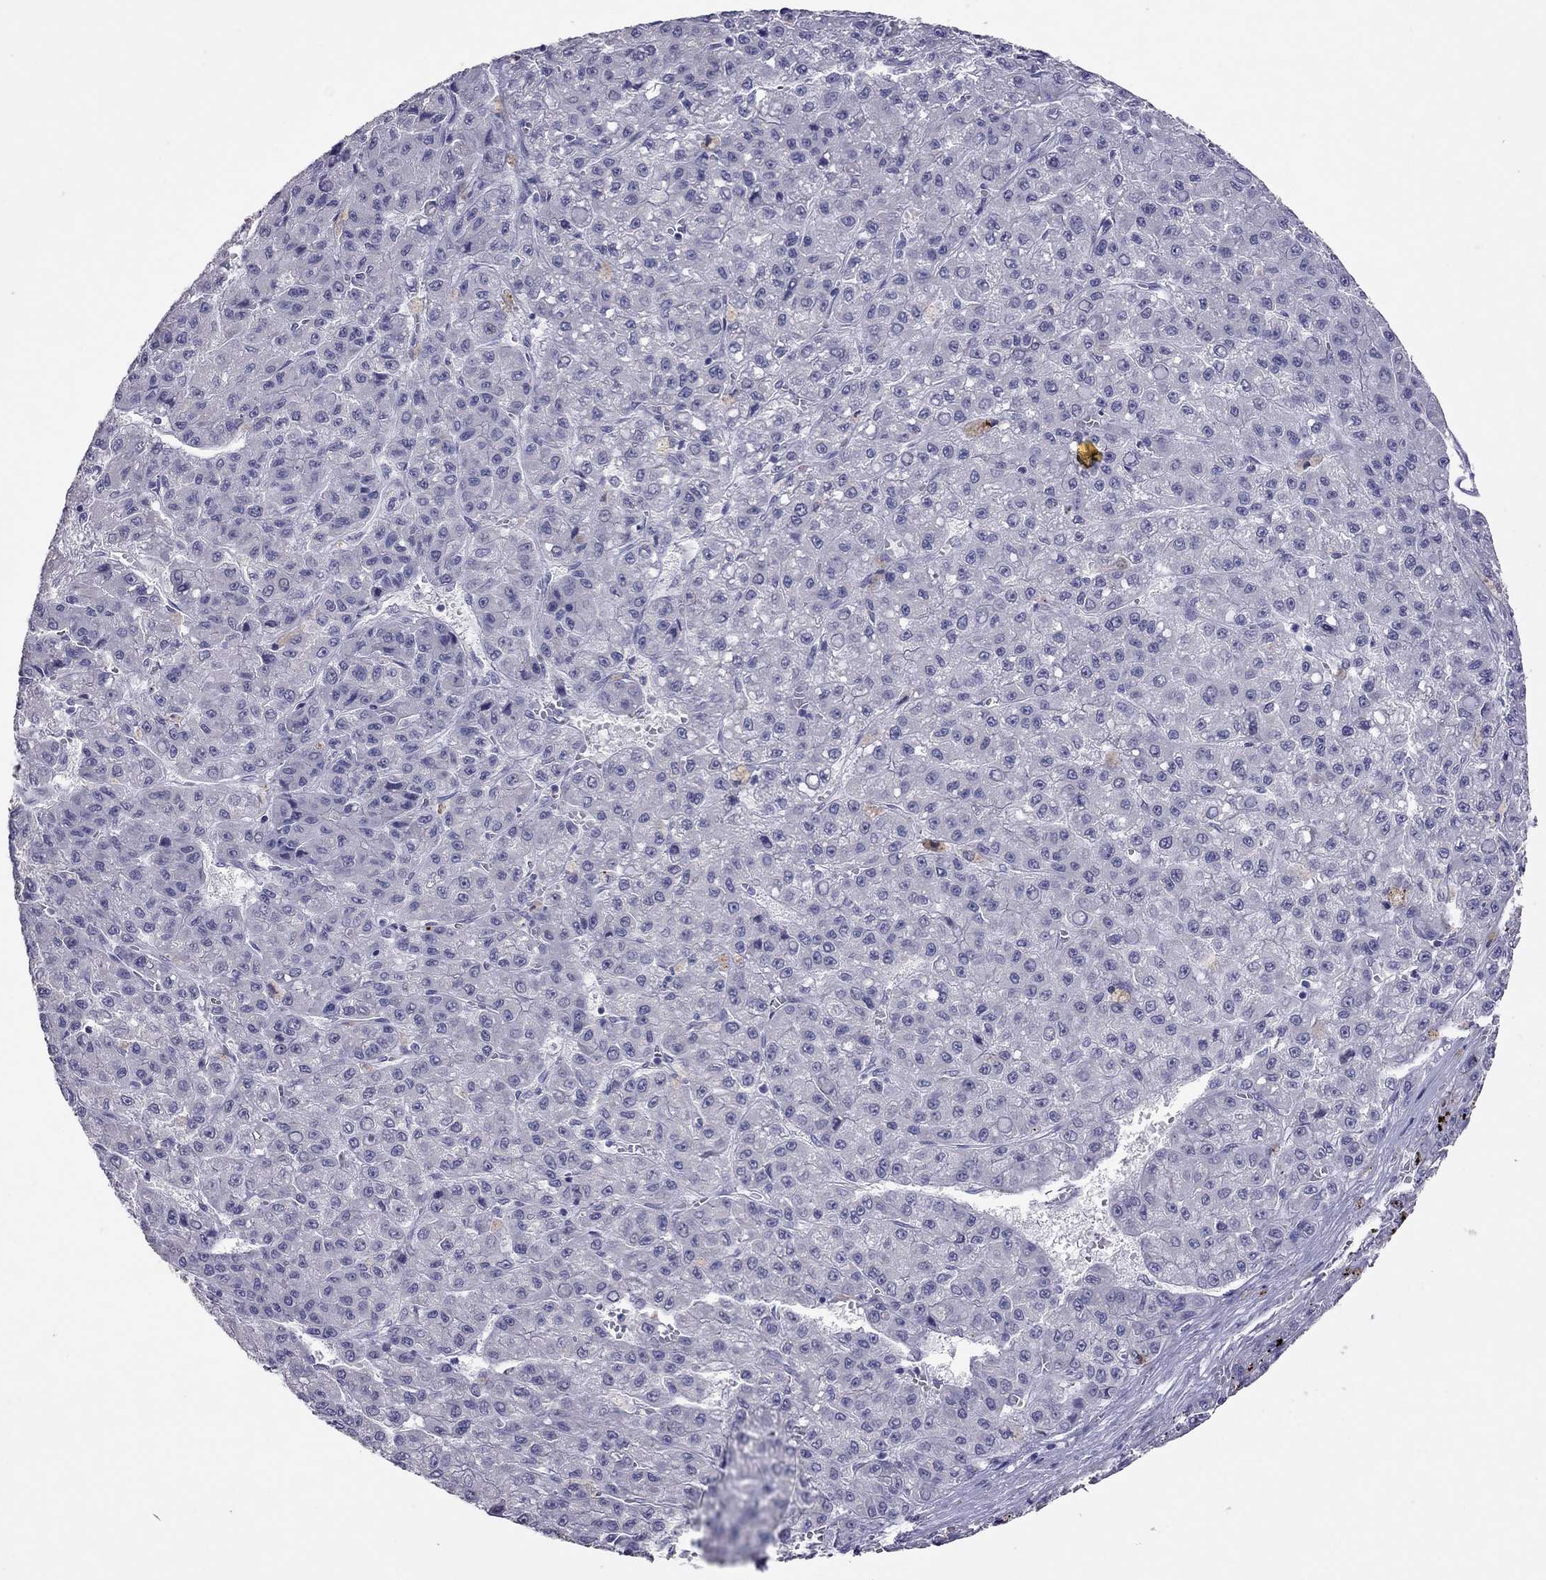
{"staining": {"intensity": "negative", "quantity": "none", "location": "none"}, "tissue": "liver cancer", "cell_type": "Tumor cells", "image_type": "cancer", "snomed": [{"axis": "morphology", "description": "Carcinoma, Hepatocellular, NOS"}, {"axis": "topography", "description": "Liver"}], "caption": "Immunohistochemistry (IHC) of human hepatocellular carcinoma (liver) displays no expression in tumor cells.", "gene": "SLAMF1", "patient": {"sex": "male", "age": 70}}